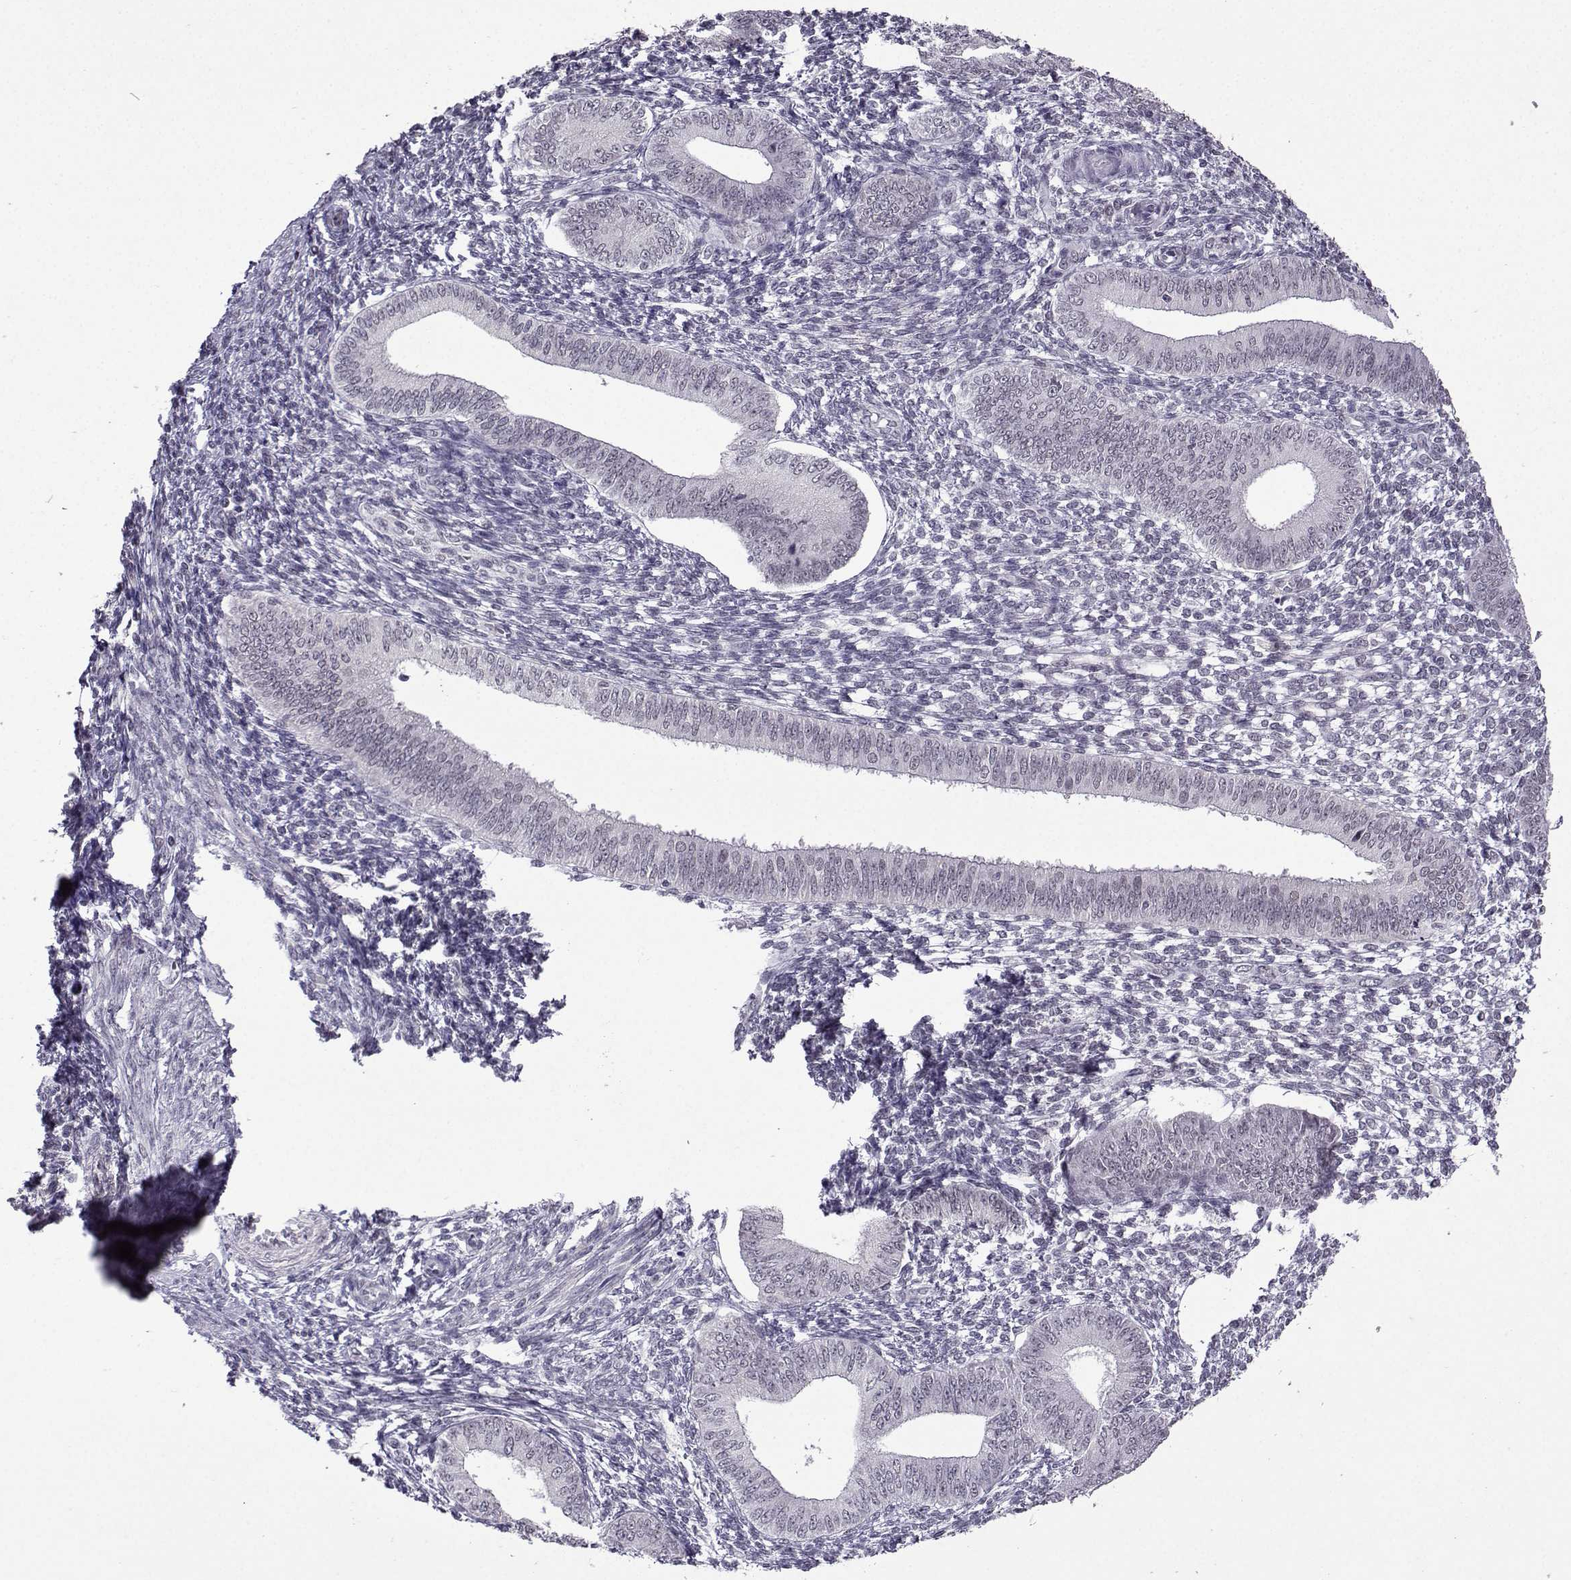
{"staining": {"intensity": "negative", "quantity": "none", "location": "none"}, "tissue": "endometrium", "cell_type": "Cells in endometrial stroma", "image_type": "normal", "snomed": [{"axis": "morphology", "description": "Normal tissue, NOS"}, {"axis": "topography", "description": "Endometrium"}], "caption": "Immunohistochemistry (IHC) image of normal endometrium: human endometrium stained with DAB demonstrates no significant protein positivity in cells in endometrial stroma.", "gene": "CCL28", "patient": {"sex": "female", "age": 42}}